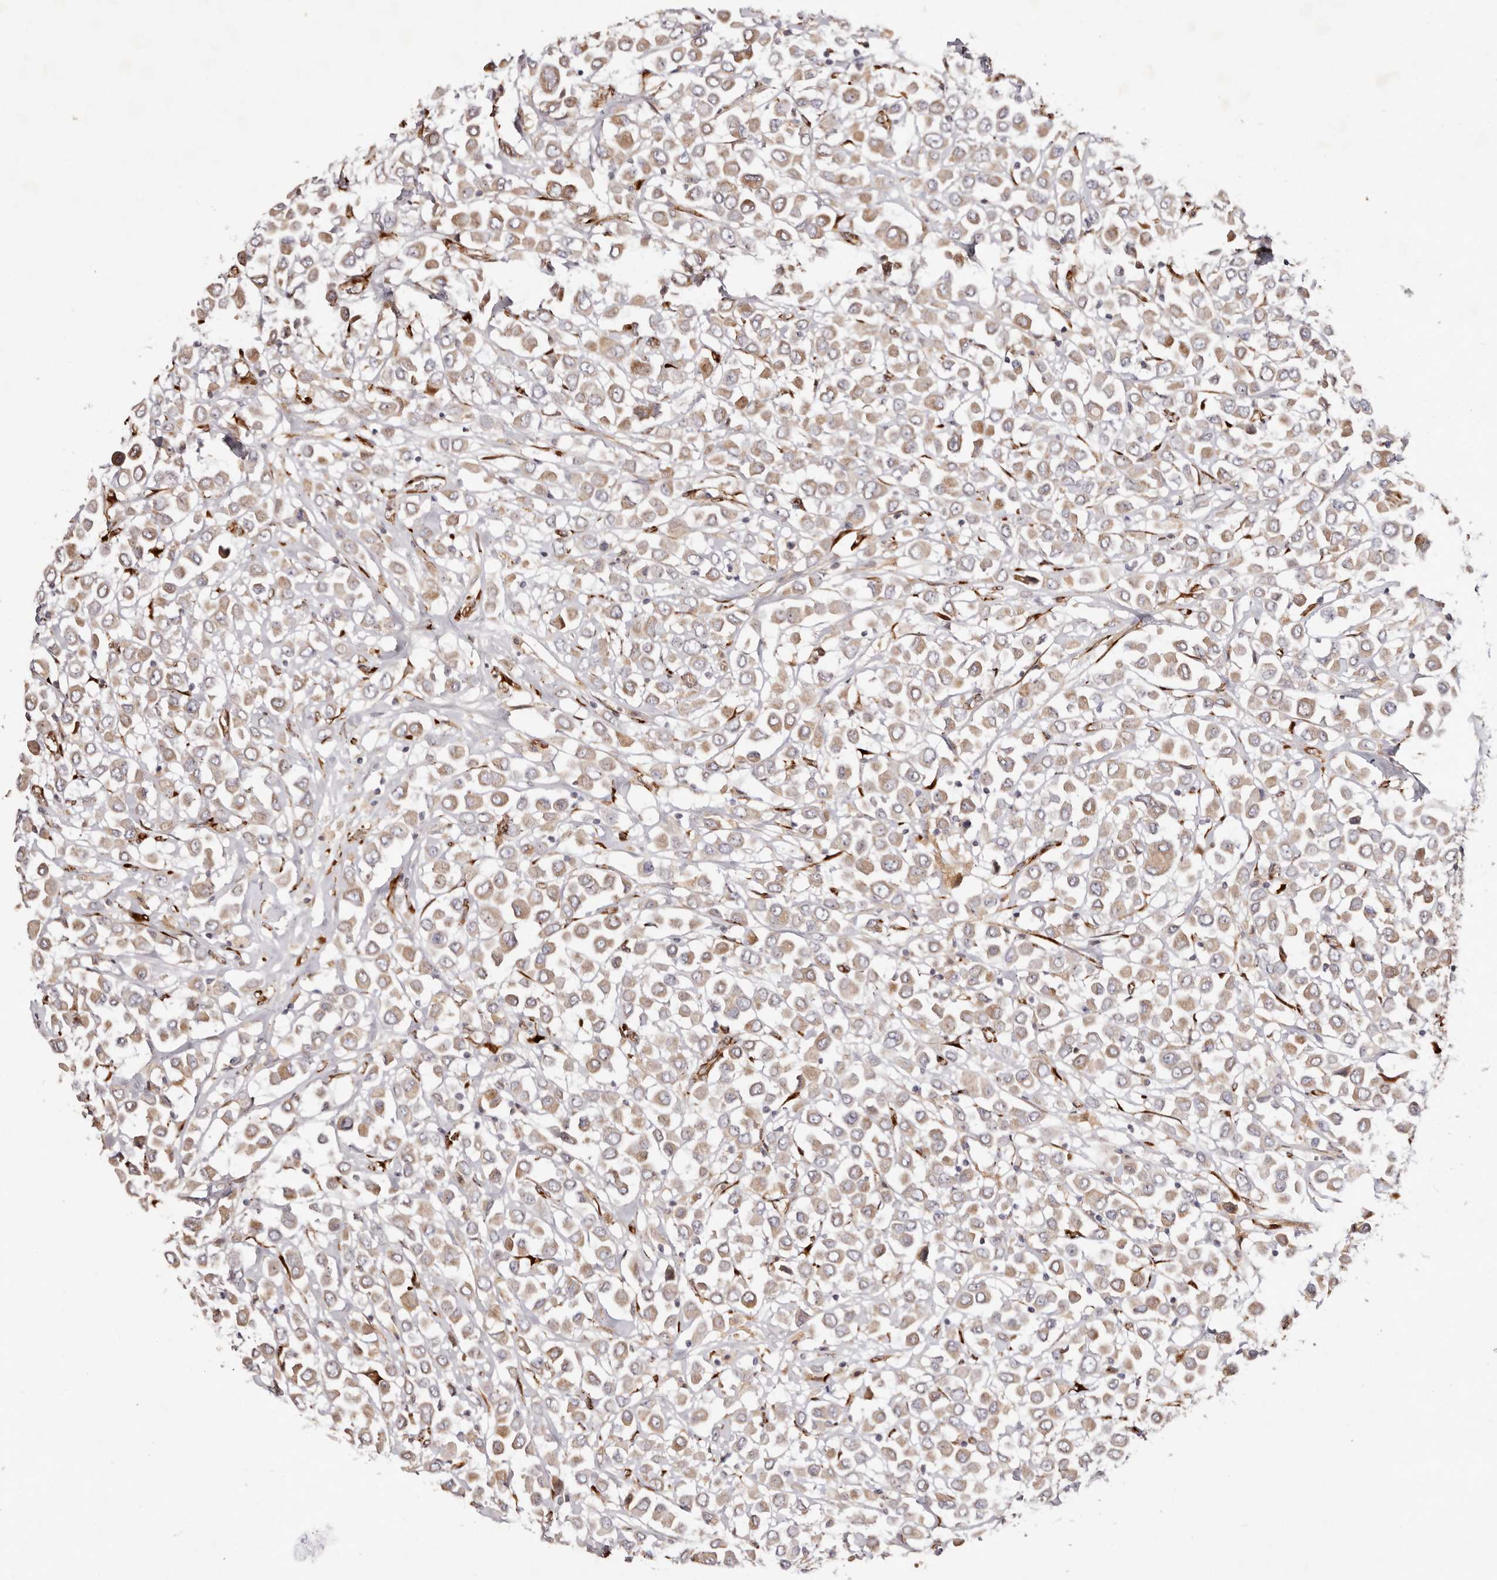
{"staining": {"intensity": "weak", "quantity": ">75%", "location": "cytoplasmic/membranous"}, "tissue": "breast cancer", "cell_type": "Tumor cells", "image_type": "cancer", "snomed": [{"axis": "morphology", "description": "Duct carcinoma"}, {"axis": "topography", "description": "Breast"}], "caption": "An image of human breast invasive ductal carcinoma stained for a protein reveals weak cytoplasmic/membranous brown staining in tumor cells. The staining was performed using DAB (3,3'-diaminobenzidine), with brown indicating positive protein expression. Nuclei are stained blue with hematoxylin.", "gene": "SERPINH1", "patient": {"sex": "female", "age": 61}}